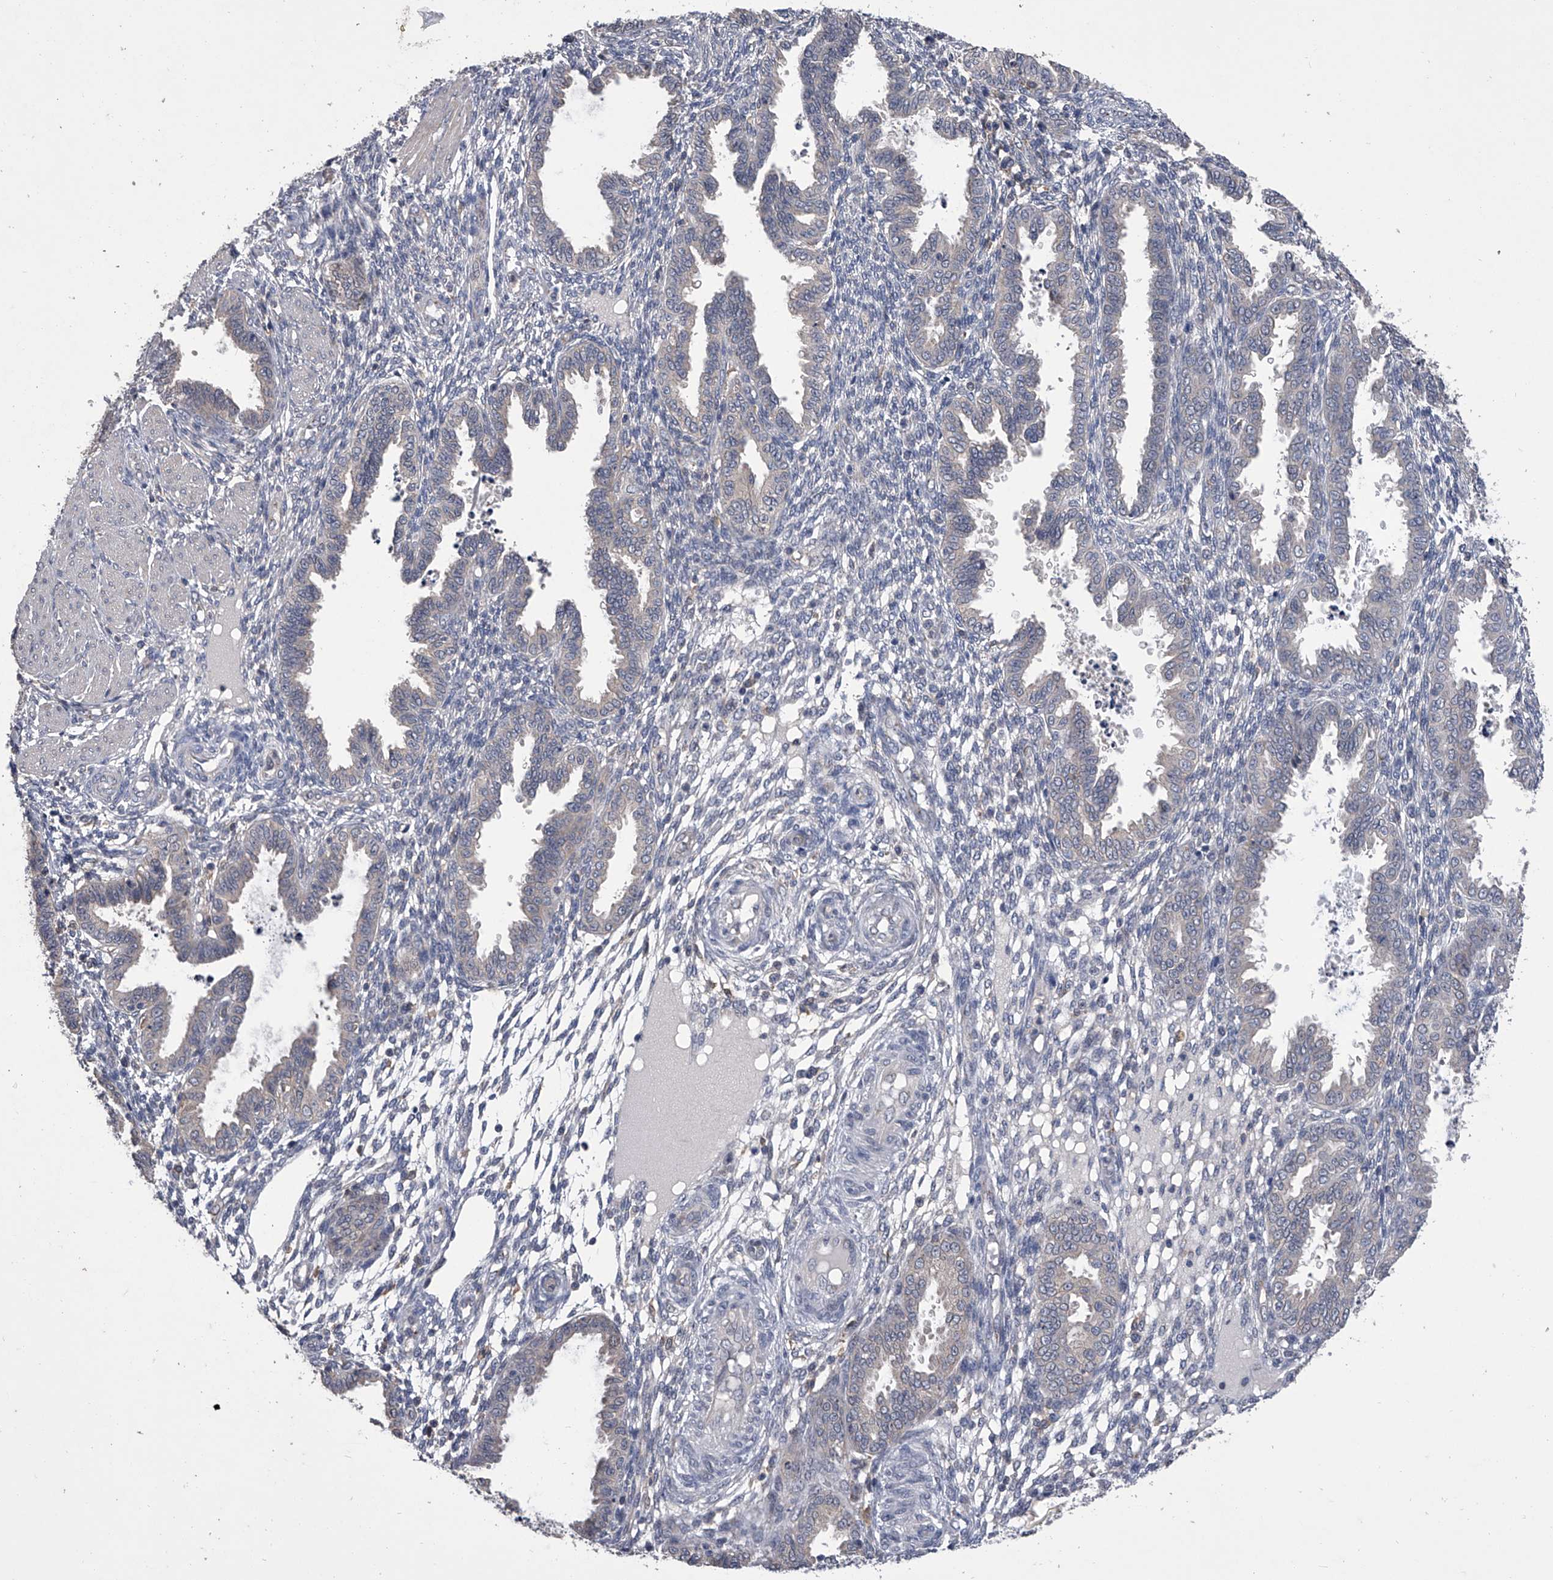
{"staining": {"intensity": "negative", "quantity": "none", "location": "none"}, "tissue": "endometrium", "cell_type": "Cells in endometrial stroma", "image_type": "normal", "snomed": [{"axis": "morphology", "description": "Normal tissue, NOS"}, {"axis": "topography", "description": "Endometrium"}], "caption": "Immunohistochemistry micrograph of benign human endometrium stained for a protein (brown), which demonstrates no staining in cells in endometrial stroma.", "gene": "MAP4K3", "patient": {"sex": "female", "age": 33}}